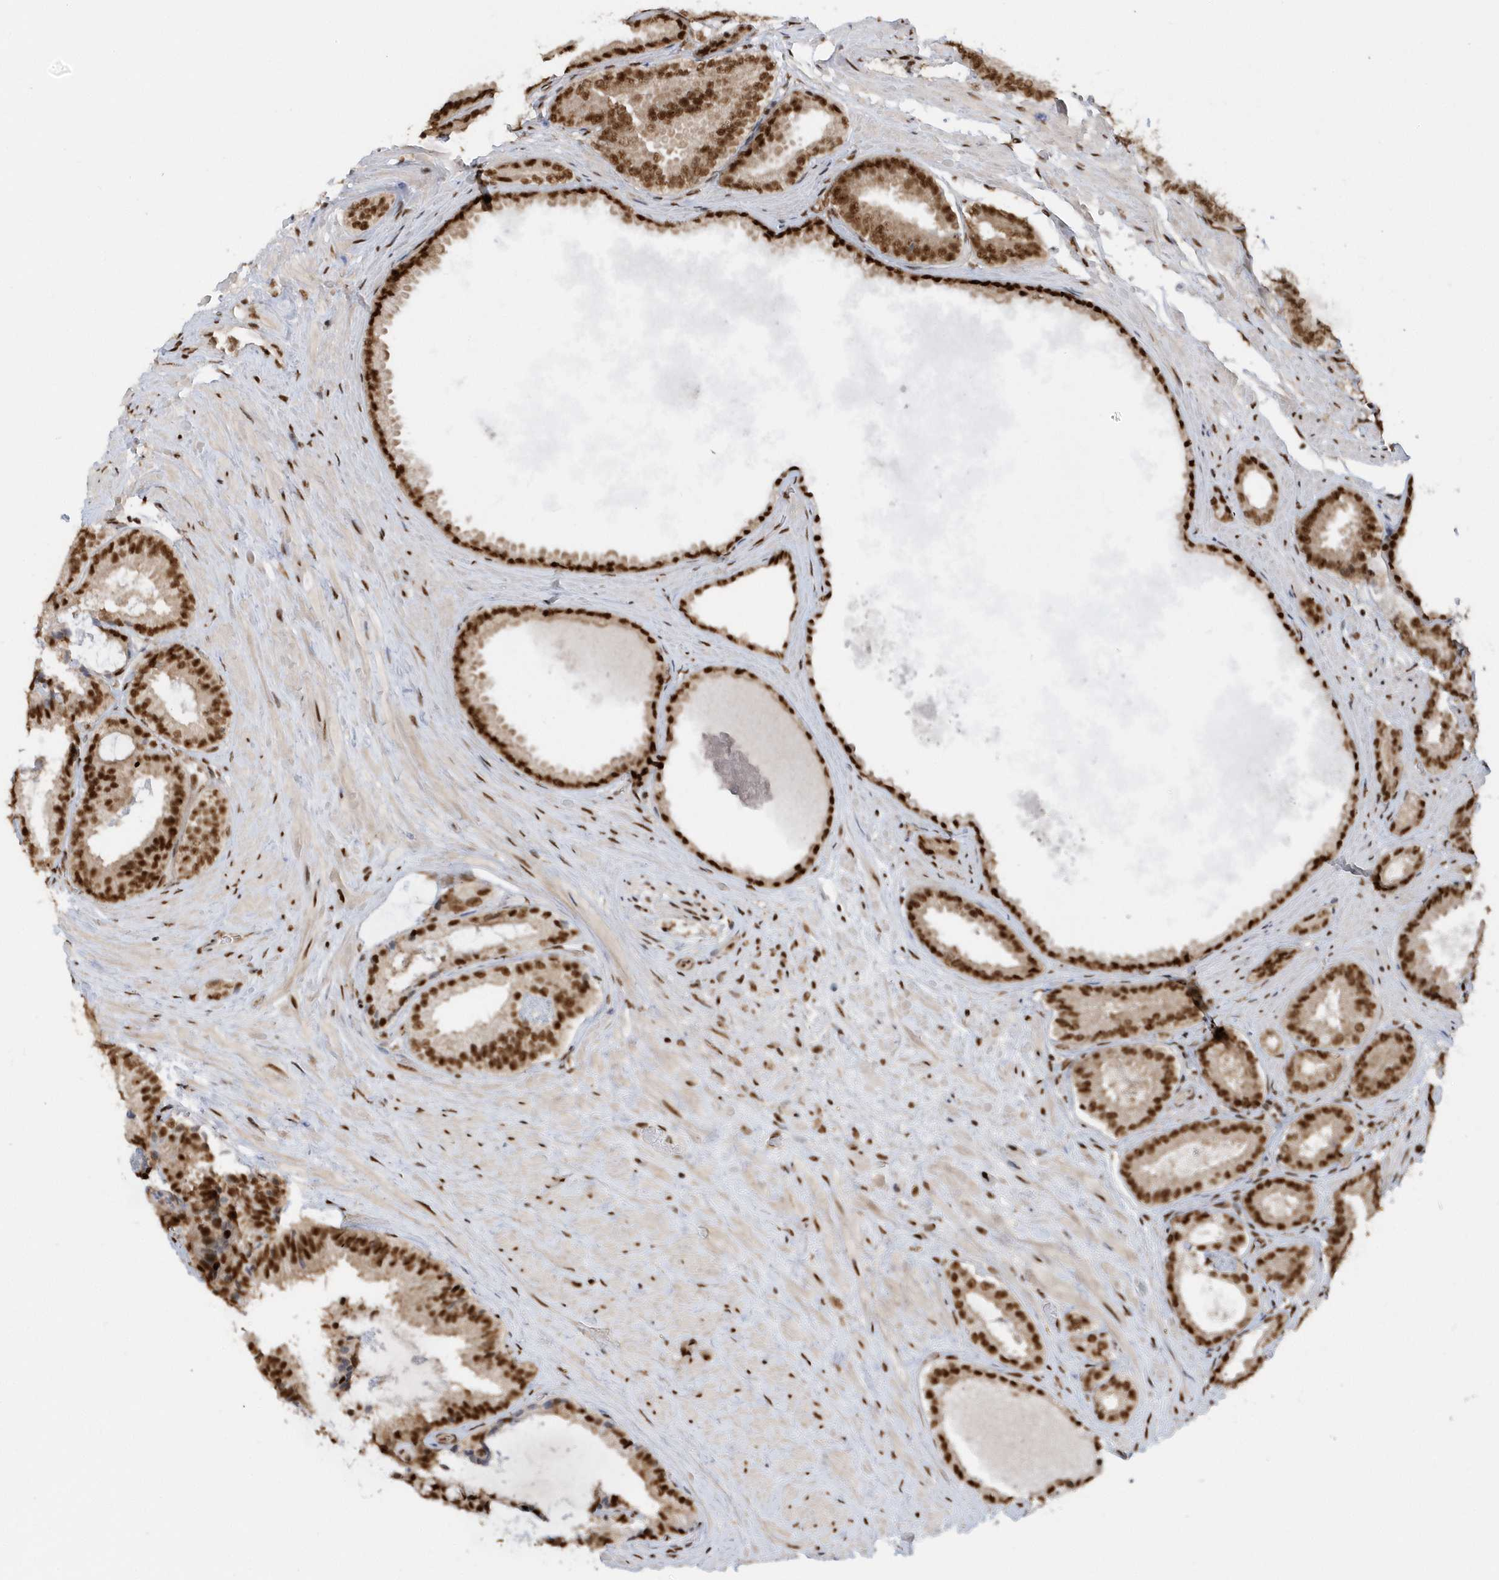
{"staining": {"intensity": "strong", "quantity": ">75%", "location": "nuclear"}, "tissue": "prostate cancer", "cell_type": "Tumor cells", "image_type": "cancer", "snomed": [{"axis": "morphology", "description": "Adenocarcinoma, Low grade"}, {"axis": "topography", "description": "Prostate"}], "caption": "Strong nuclear expression is present in about >75% of tumor cells in prostate cancer.", "gene": "SEPHS1", "patient": {"sex": "male", "age": 71}}